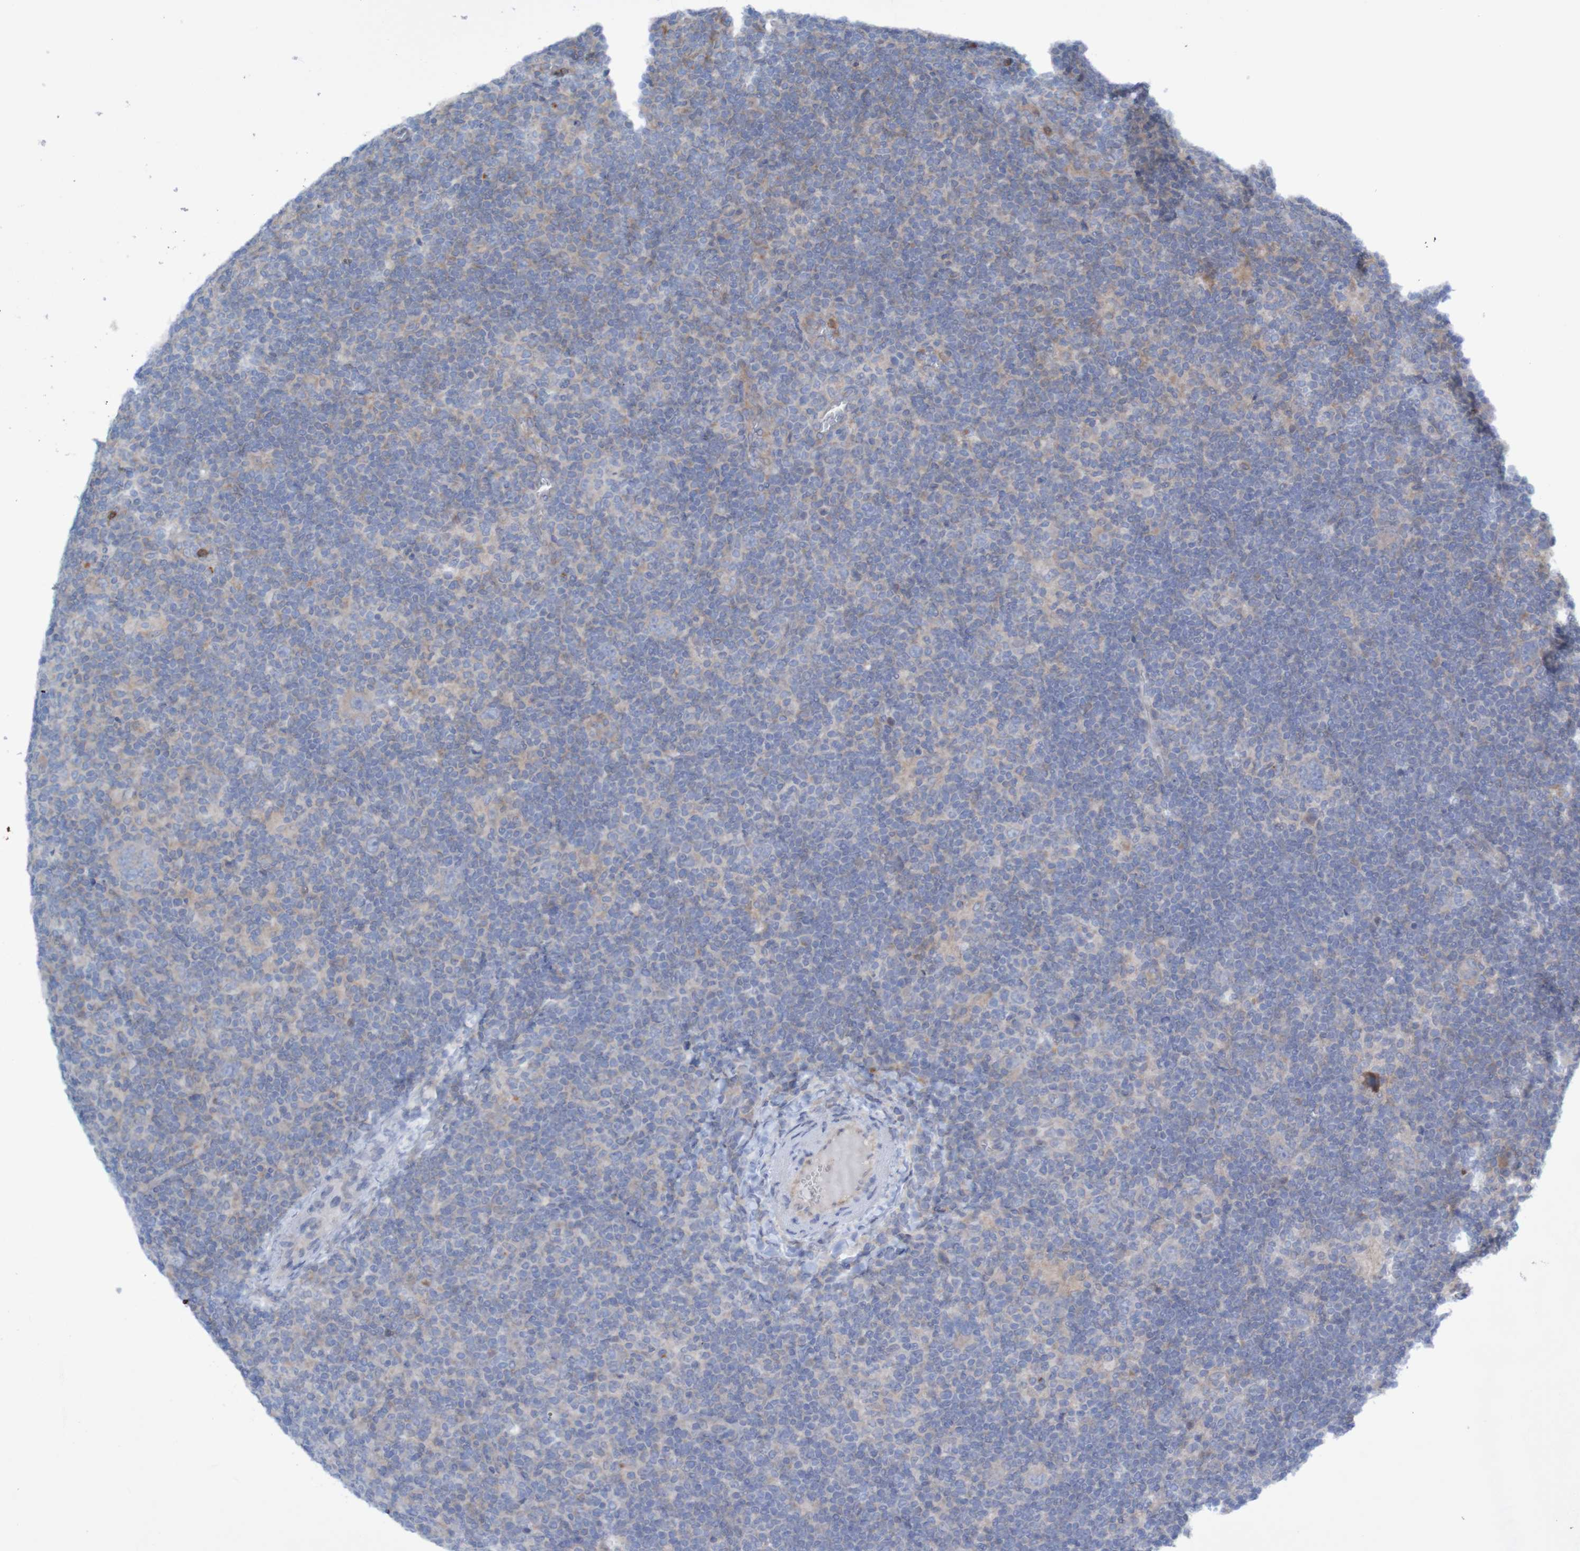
{"staining": {"intensity": "weak", "quantity": "<25%", "location": "cytoplasmic/membranous"}, "tissue": "lymphoma", "cell_type": "Tumor cells", "image_type": "cancer", "snomed": [{"axis": "morphology", "description": "Hodgkin's disease, NOS"}, {"axis": "topography", "description": "Lymph node"}], "caption": "IHC micrograph of neoplastic tissue: lymphoma stained with DAB (3,3'-diaminobenzidine) demonstrates no significant protein positivity in tumor cells.", "gene": "ANGPT4", "patient": {"sex": "female", "age": 57}}